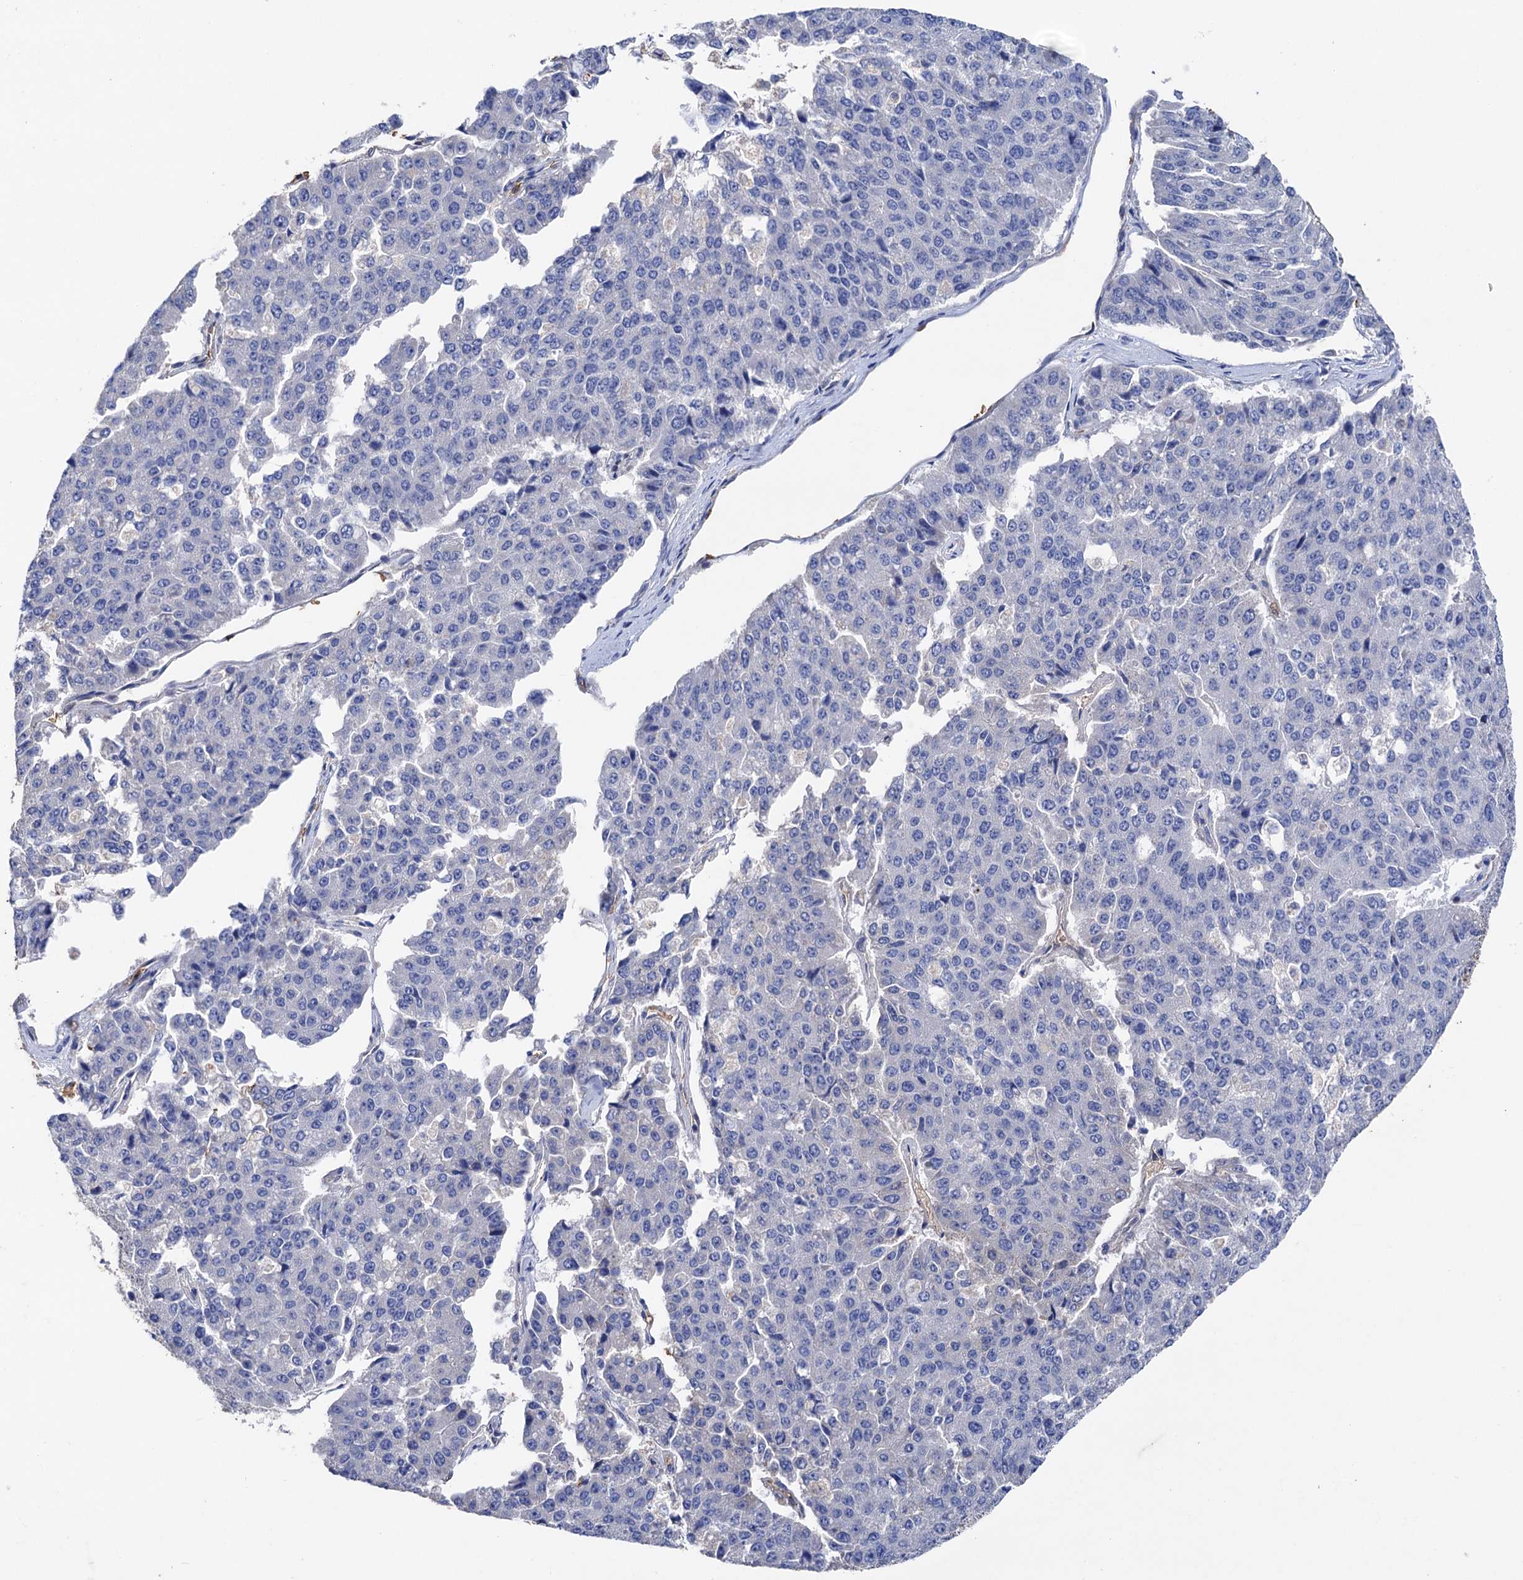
{"staining": {"intensity": "negative", "quantity": "none", "location": "none"}, "tissue": "pancreatic cancer", "cell_type": "Tumor cells", "image_type": "cancer", "snomed": [{"axis": "morphology", "description": "Adenocarcinoma, NOS"}, {"axis": "topography", "description": "Pancreas"}], "caption": "Immunohistochemical staining of pancreatic cancer shows no significant expression in tumor cells. The staining was performed using DAB to visualize the protein expression in brown, while the nuclei were stained in blue with hematoxylin (Magnification: 20x).", "gene": "STING1", "patient": {"sex": "male", "age": 50}}